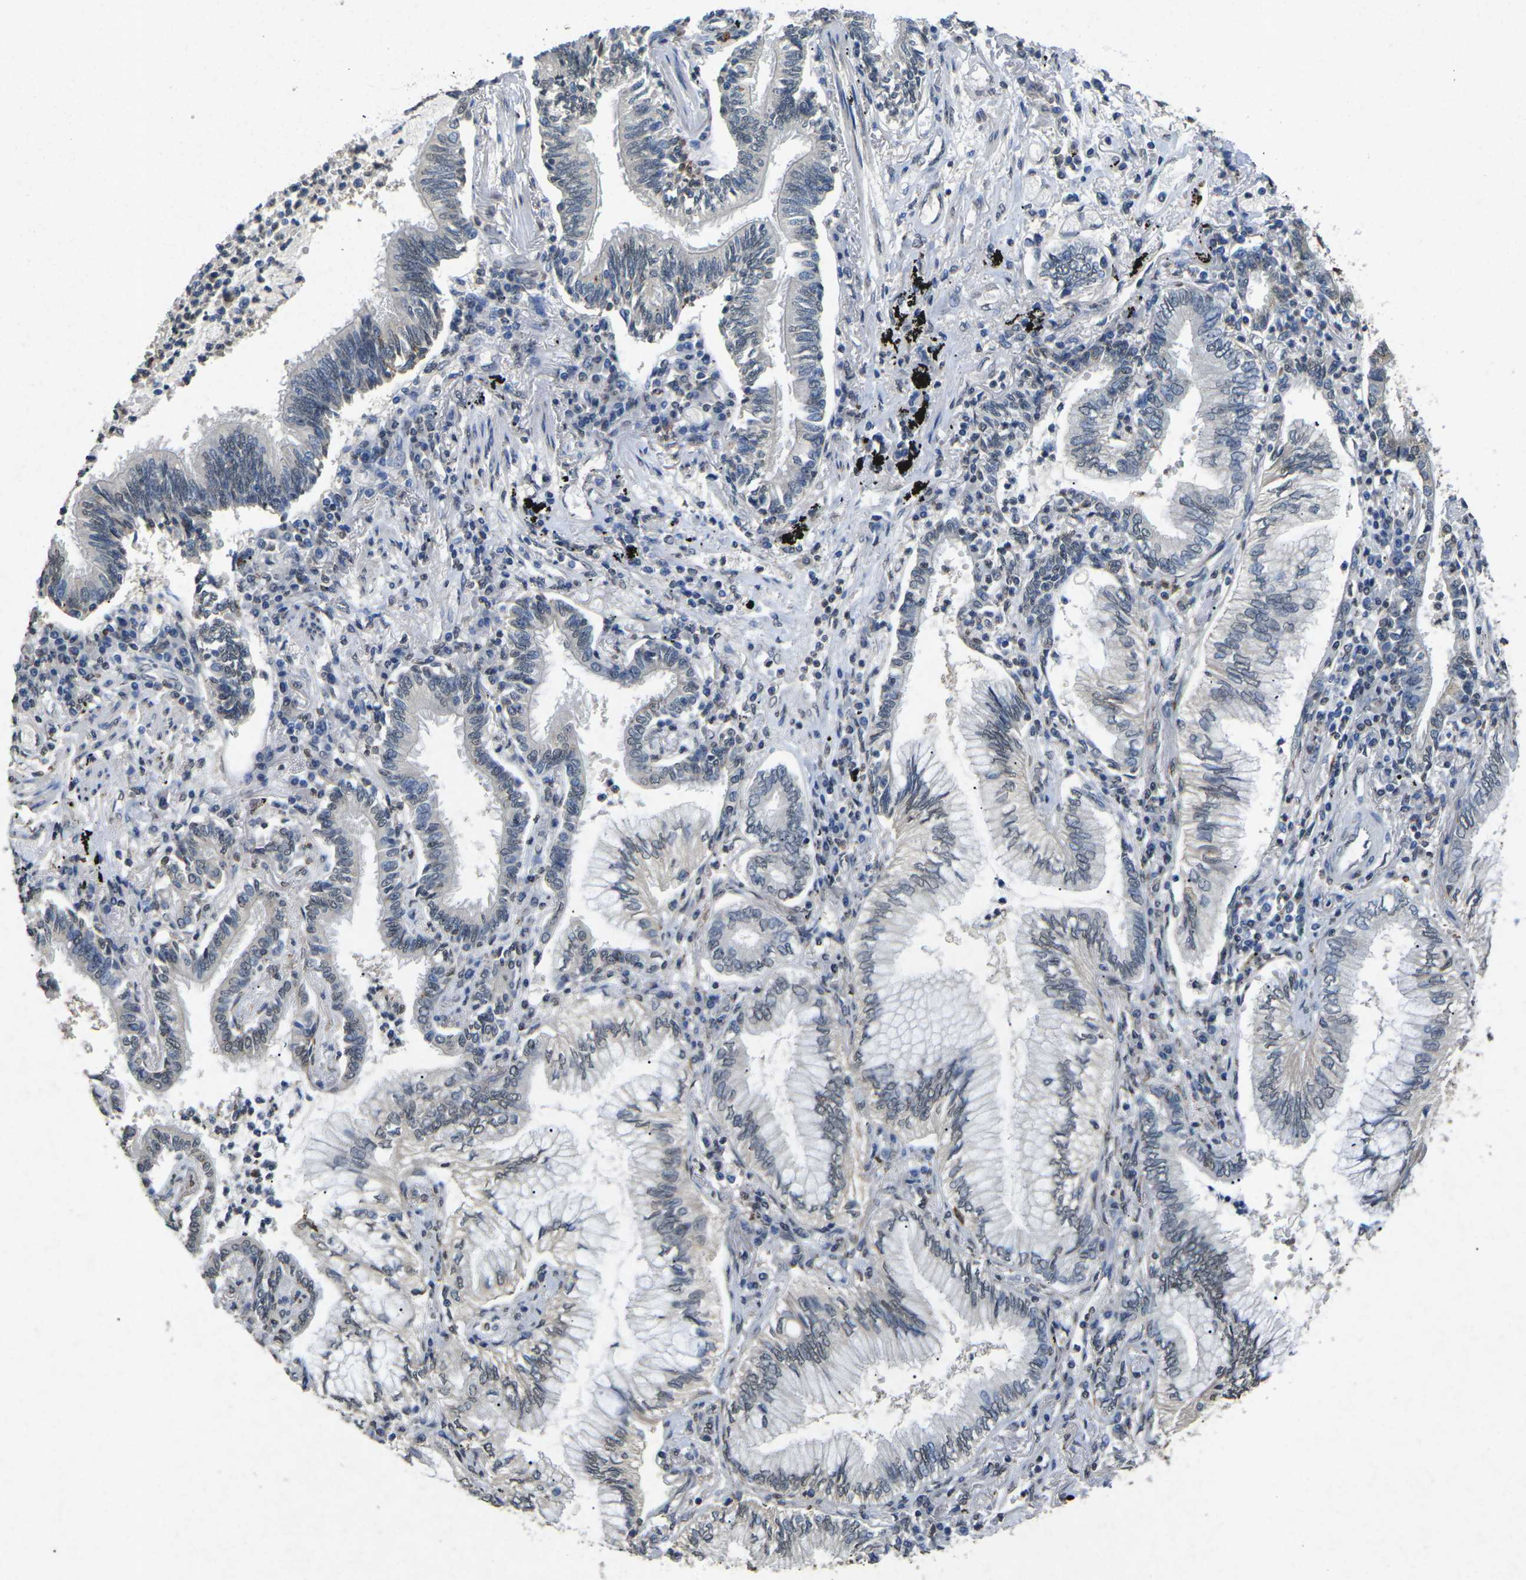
{"staining": {"intensity": "weak", "quantity": "<25%", "location": "nuclear"}, "tissue": "lung cancer", "cell_type": "Tumor cells", "image_type": "cancer", "snomed": [{"axis": "morphology", "description": "Normal tissue, NOS"}, {"axis": "morphology", "description": "Adenocarcinoma, NOS"}, {"axis": "topography", "description": "Bronchus"}, {"axis": "topography", "description": "Lung"}], "caption": "This is an IHC micrograph of lung adenocarcinoma. There is no expression in tumor cells.", "gene": "SCNN1B", "patient": {"sex": "female", "age": 70}}